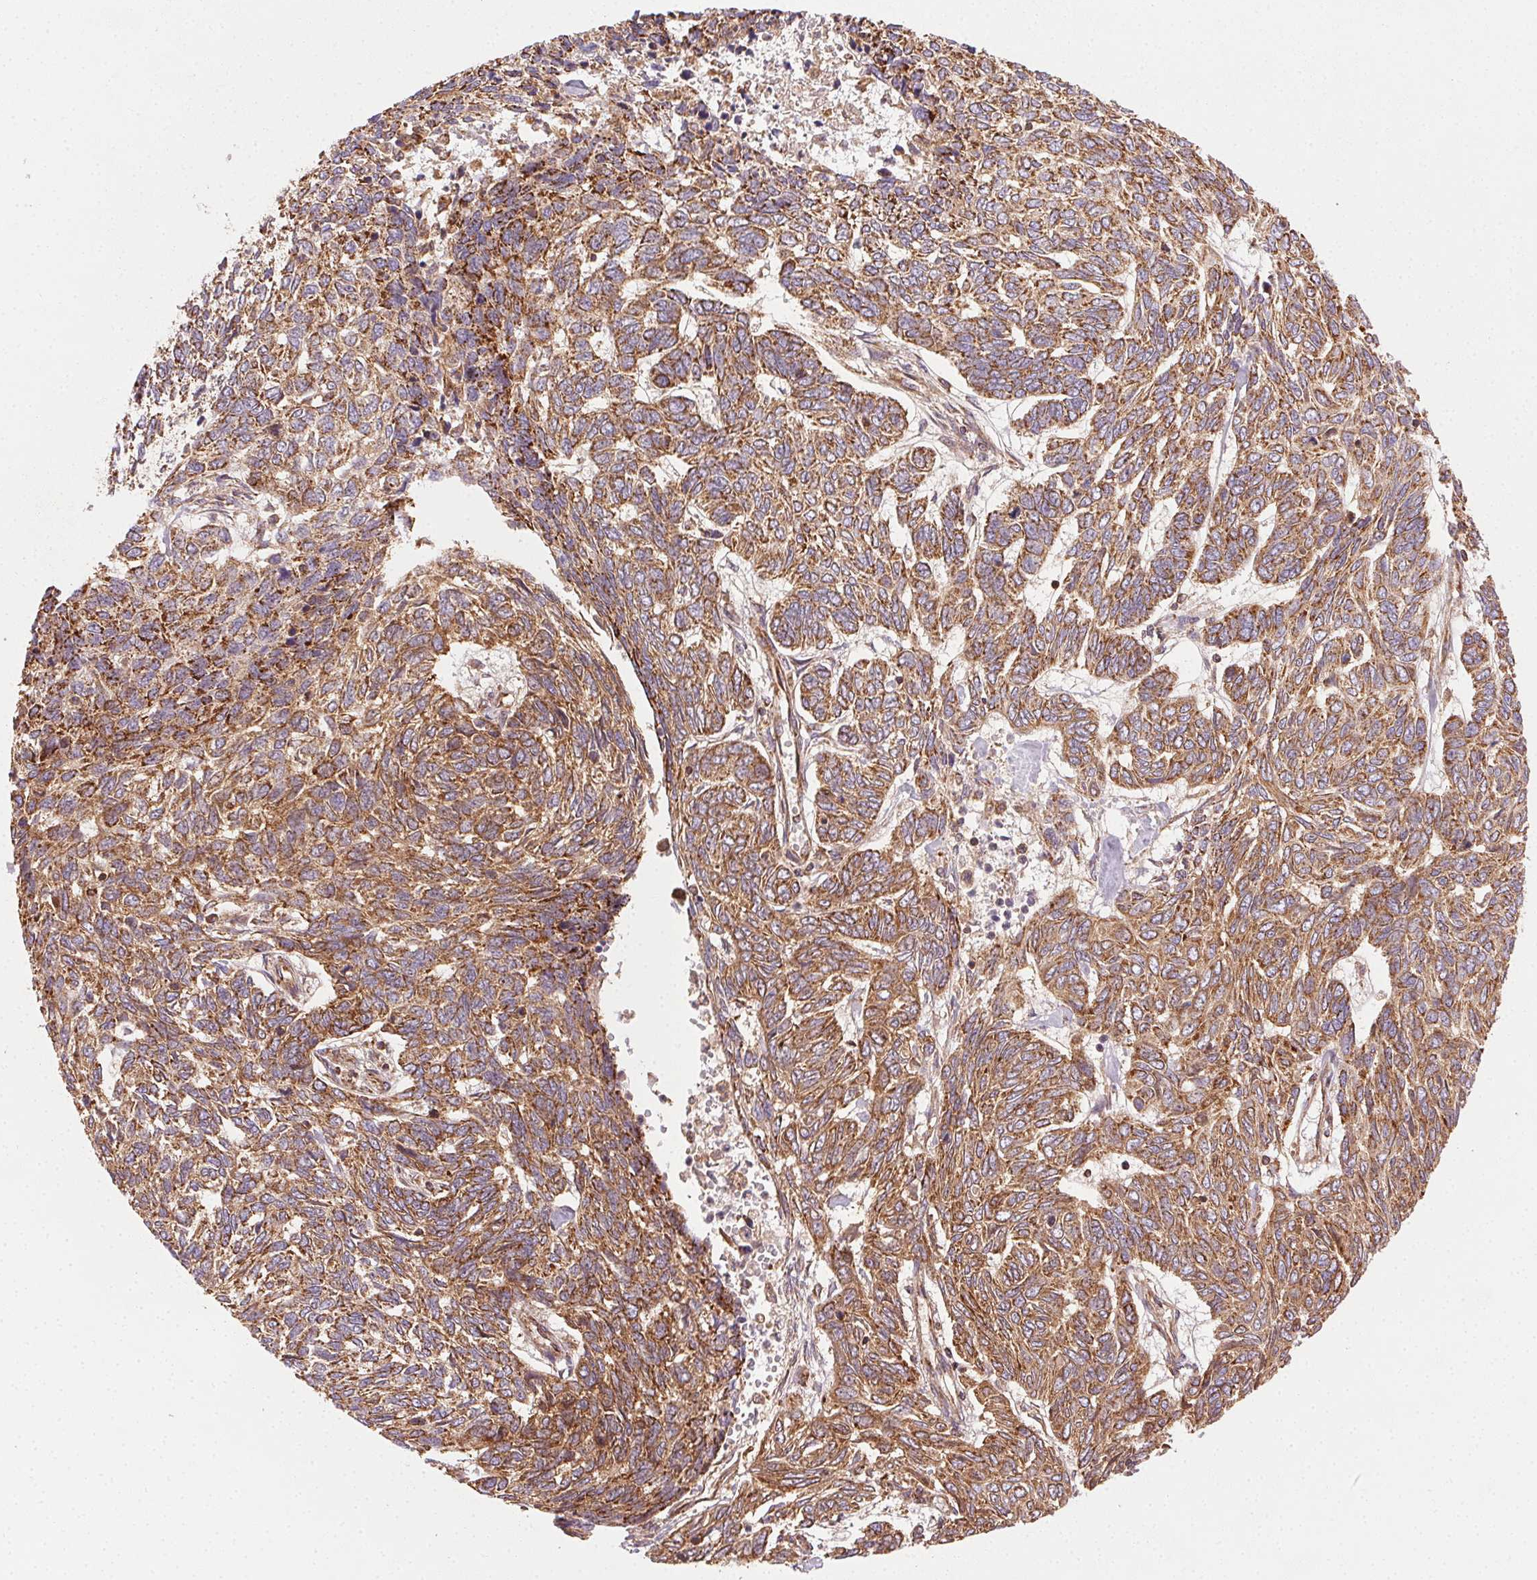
{"staining": {"intensity": "strong", "quantity": ">75%", "location": "cytoplasmic/membranous"}, "tissue": "skin cancer", "cell_type": "Tumor cells", "image_type": "cancer", "snomed": [{"axis": "morphology", "description": "Basal cell carcinoma"}, {"axis": "topography", "description": "Skin"}], "caption": "DAB (3,3'-diaminobenzidine) immunohistochemical staining of basal cell carcinoma (skin) exhibits strong cytoplasmic/membranous protein positivity in about >75% of tumor cells. Immunohistochemistry stains the protein in brown and the nuclei are stained blue.", "gene": "CLPB", "patient": {"sex": "female", "age": 65}}